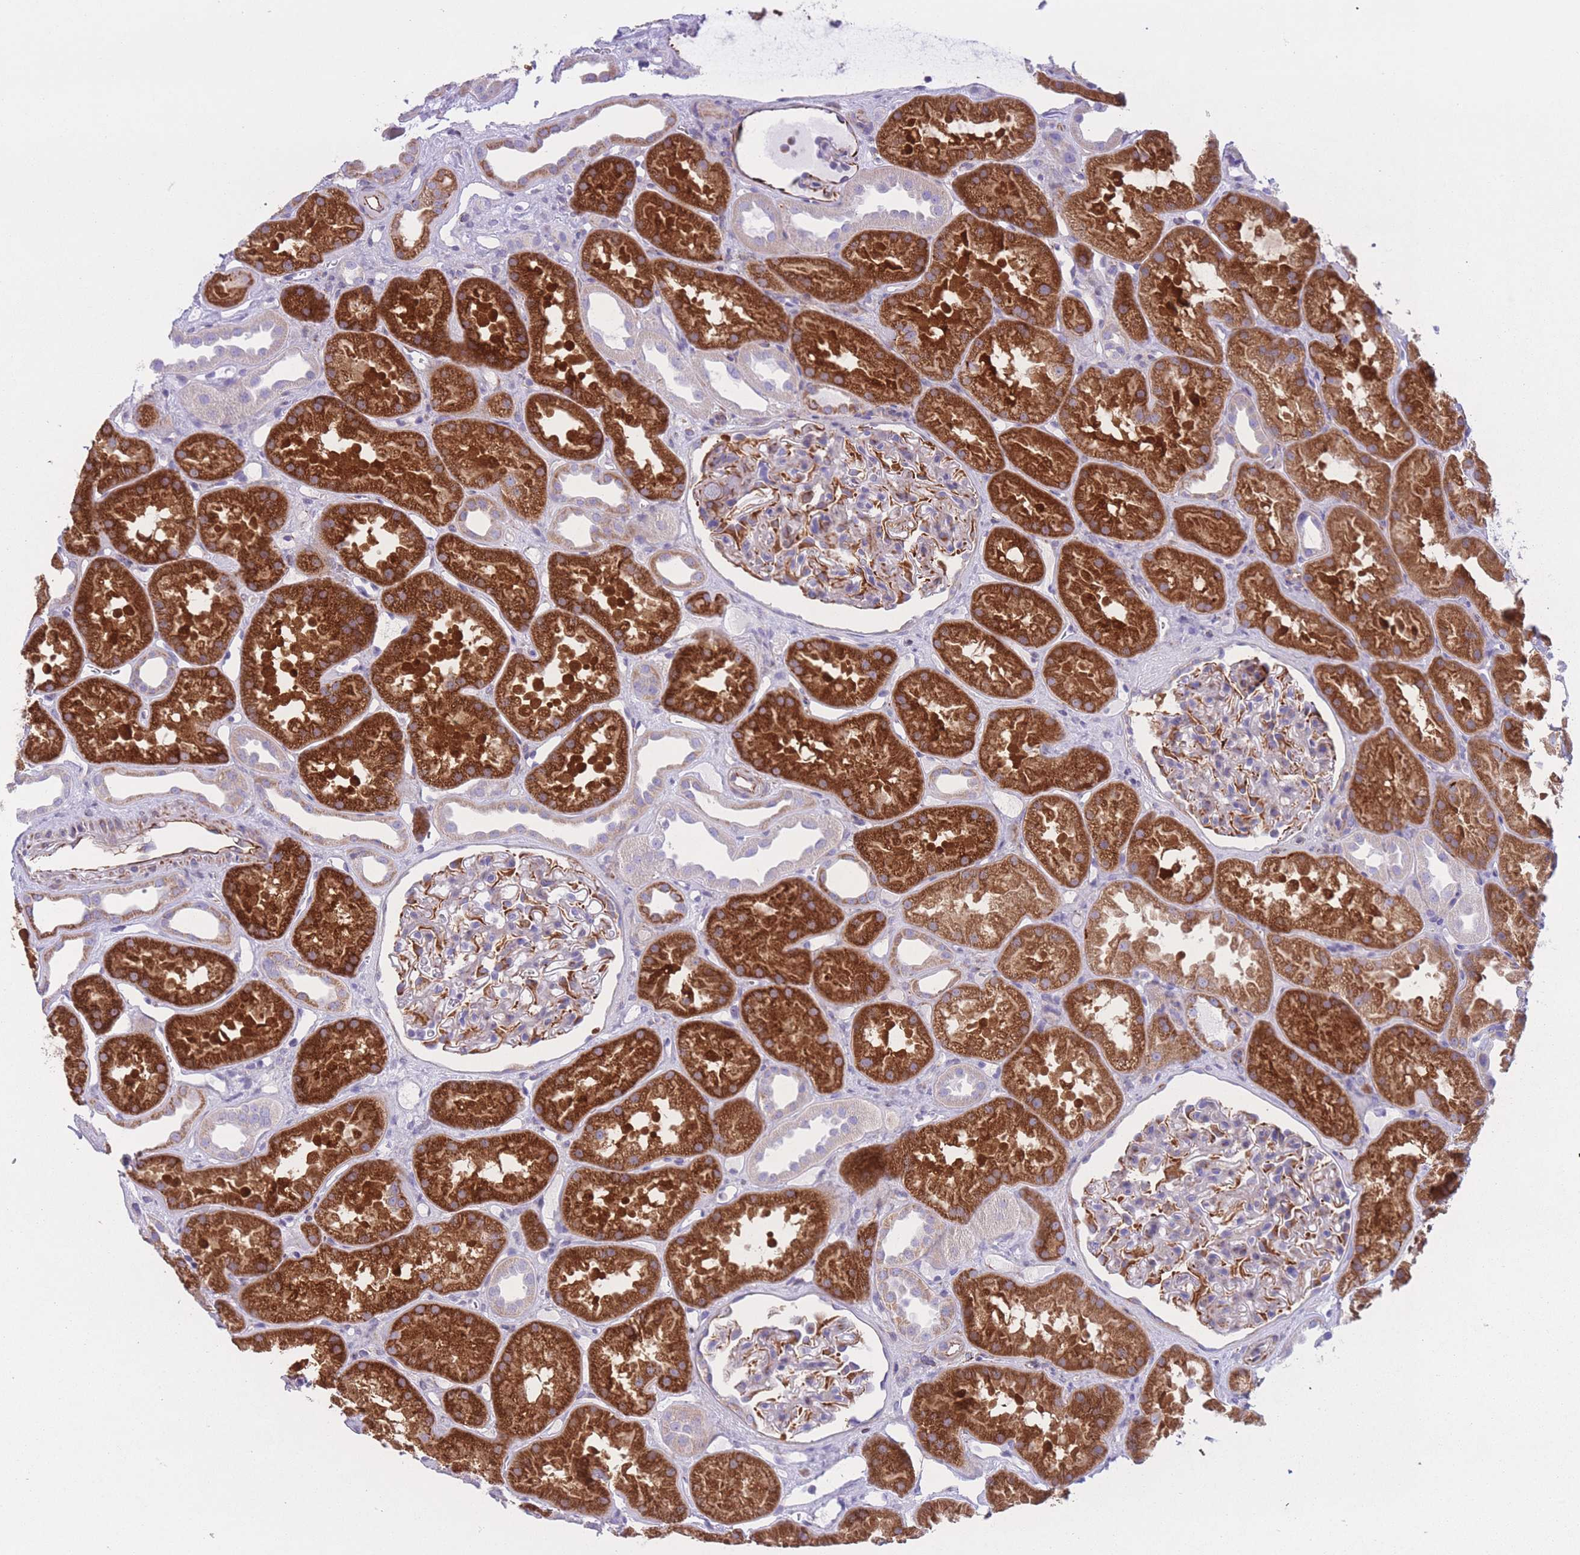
{"staining": {"intensity": "strong", "quantity": "<25%", "location": "cytoplasmic/membranous"}, "tissue": "kidney", "cell_type": "Cells in glomeruli", "image_type": "normal", "snomed": [{"axis": "morphology", "description": "Normal tissue, NOS"}, {"axis": "topography", "description": "Kidney"}], "caption": "IHC (DAB) staining of normal human kidney displays strong cytoplasmic/membranous protein staining in approximately <25% of cells in glomeruli. (DAB IHC with brightfield microscopy, high magnification).", "gene": "ATP5MF", "patient": {"sex": "male", "age": 61}}